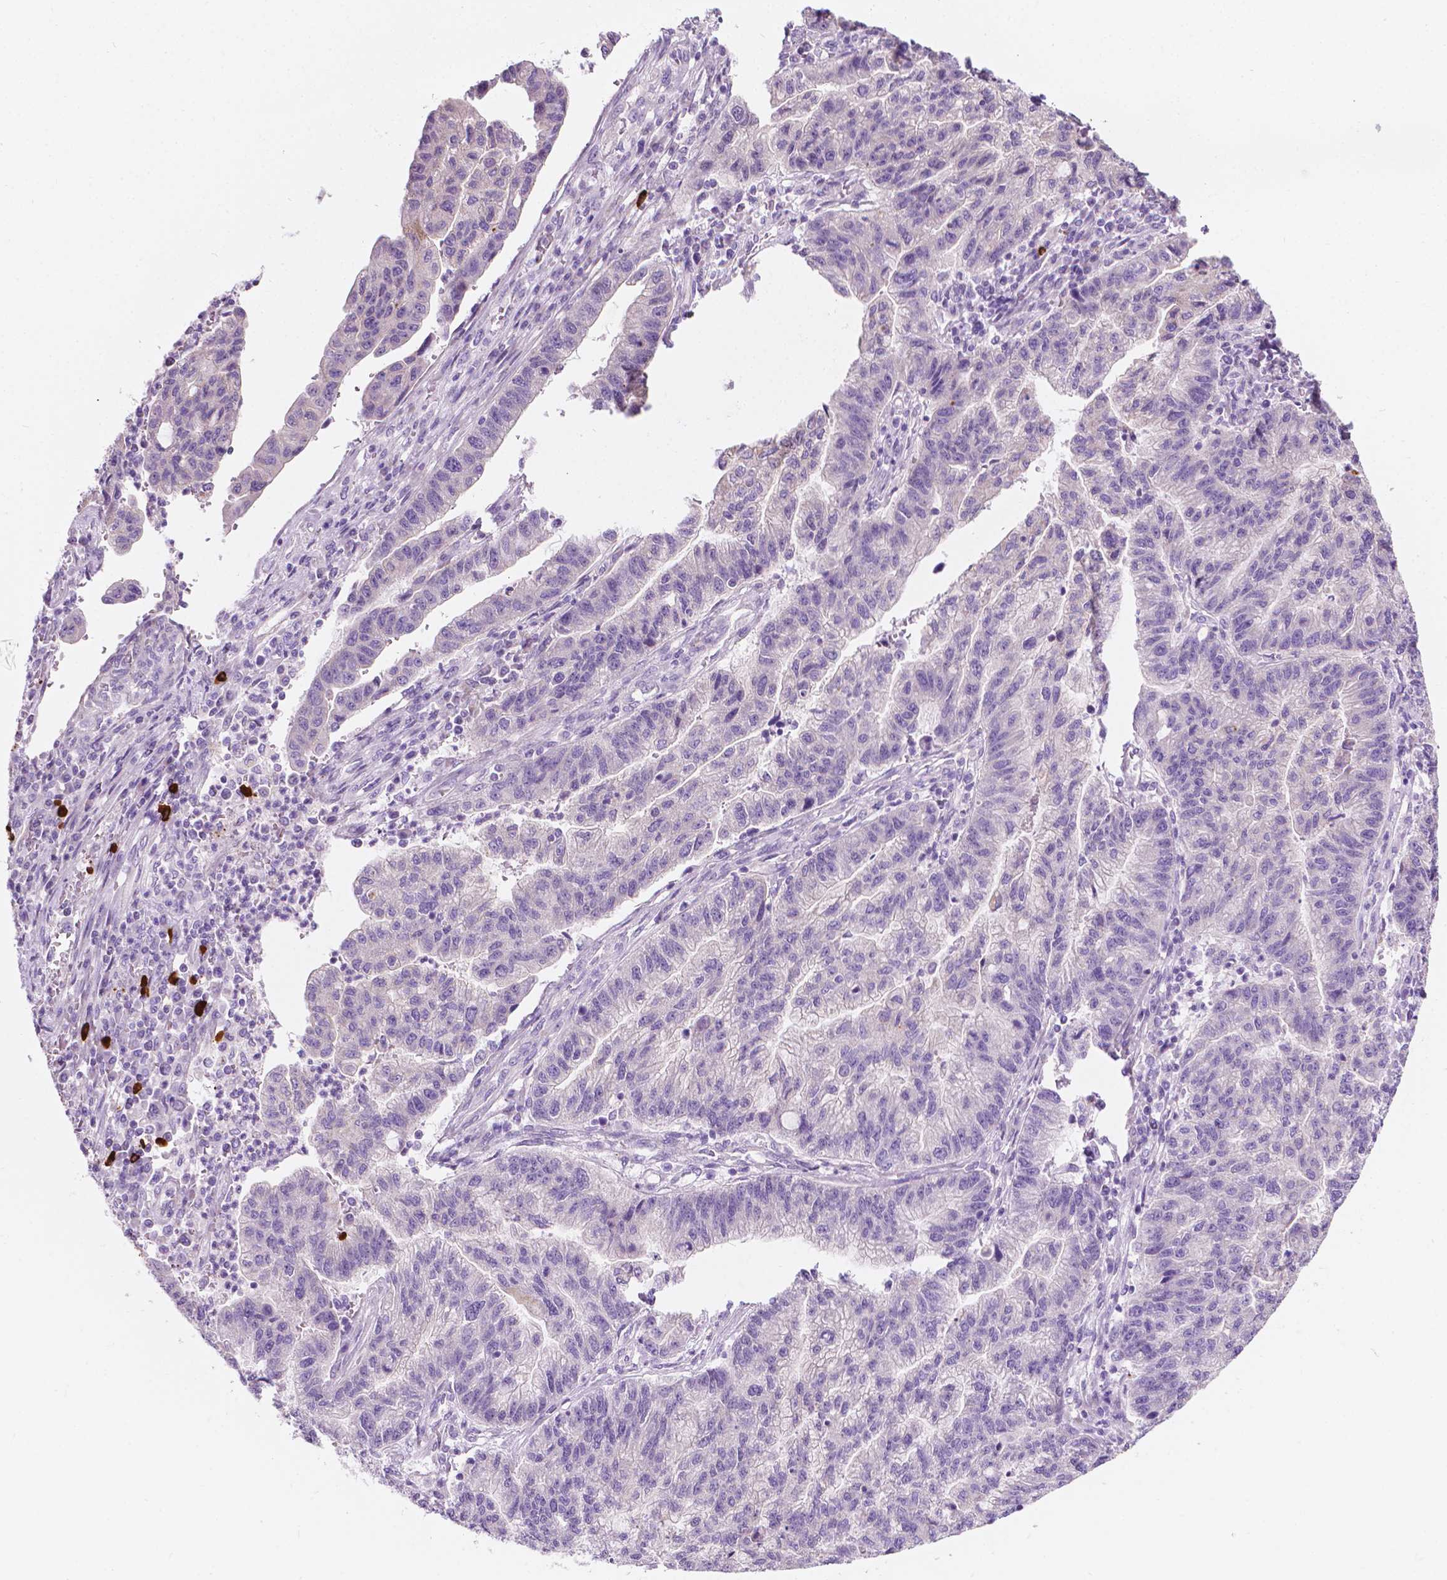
{"staining": {"intensity": "negative", "quantity": "none", "location": "none"}, "tissue": "stomach cancer", "cell_type": "Tumor cells", "image_type": "cancer", "snomed": [{"axis": "morphology", "description": "Adenocarcinoma, NOS"}, {"axis": "topography", "description": "Stomach"}], "caption": "High magnification brightfield microscopy of stomach cancer (adenocarcinoma) stained with DAB (3,3'-diaminobenzidine) (brown) and counterstained with hematoxylin (blue): tumor cells show no significant expression.", "gene": "NOS1AP", "patient": {"sex": "male", "age": 83}}